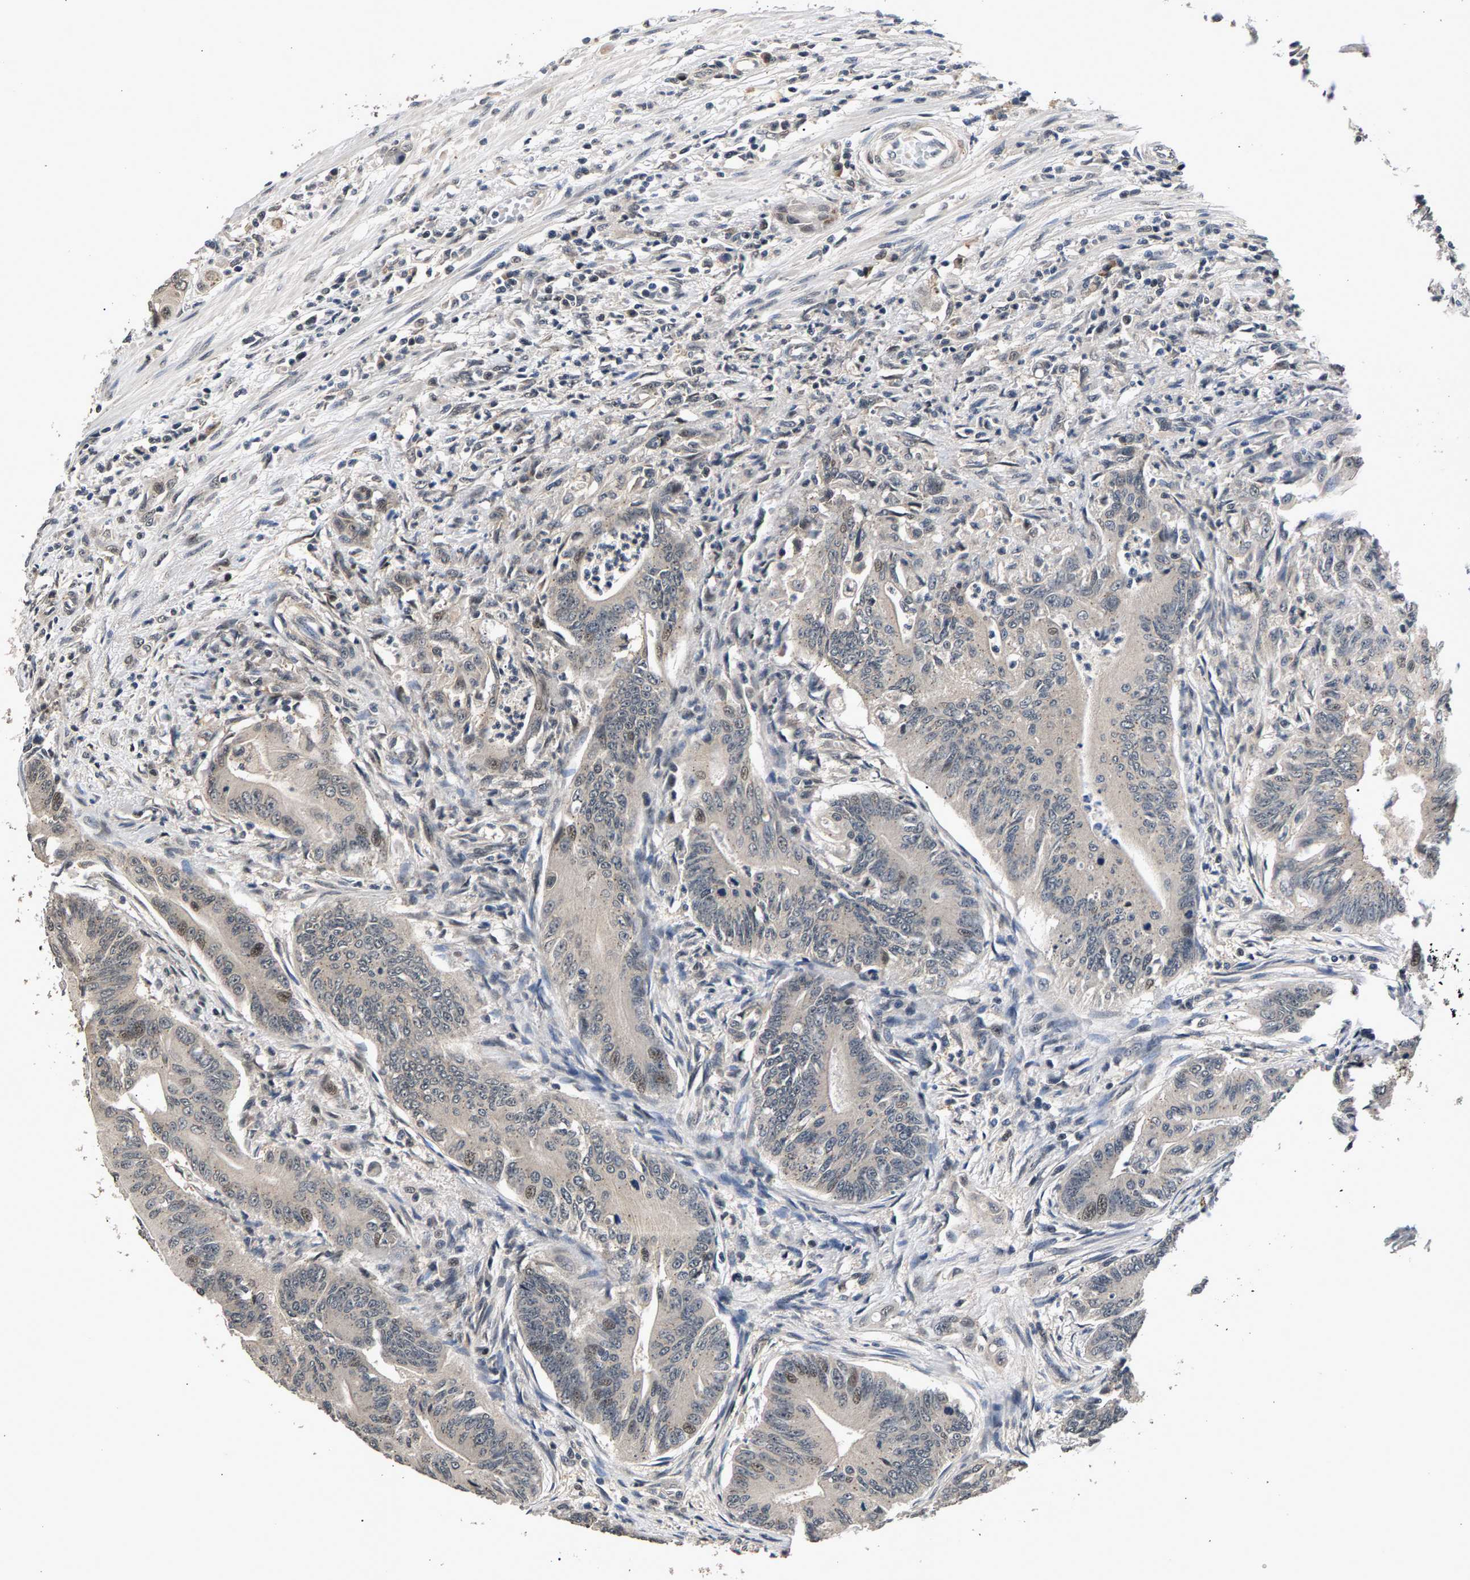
{"staining": {"intensity": "weak", "quantity": "<25%", "location": "nuclear"}, "tissue": "colorectal cancer", "cell_type": "Tumor cells", "image_type": "cancer", "snomed": [{"axis": "morphology", "description": "Adenoma, NOS"}, {"axis": "morphology", "description": "Adenocarcinoma, NOS"}, {"axis": "topography", "description": "Colon"}], "caption": "DAB (3,3'-diaminobenzidine) immunohistochemical staining of human adenocarcinoma (colorectal) shows no significant staining in tumor cells.", "gene": "RBM33", "patient": {"sex": "male", "age": 79}}